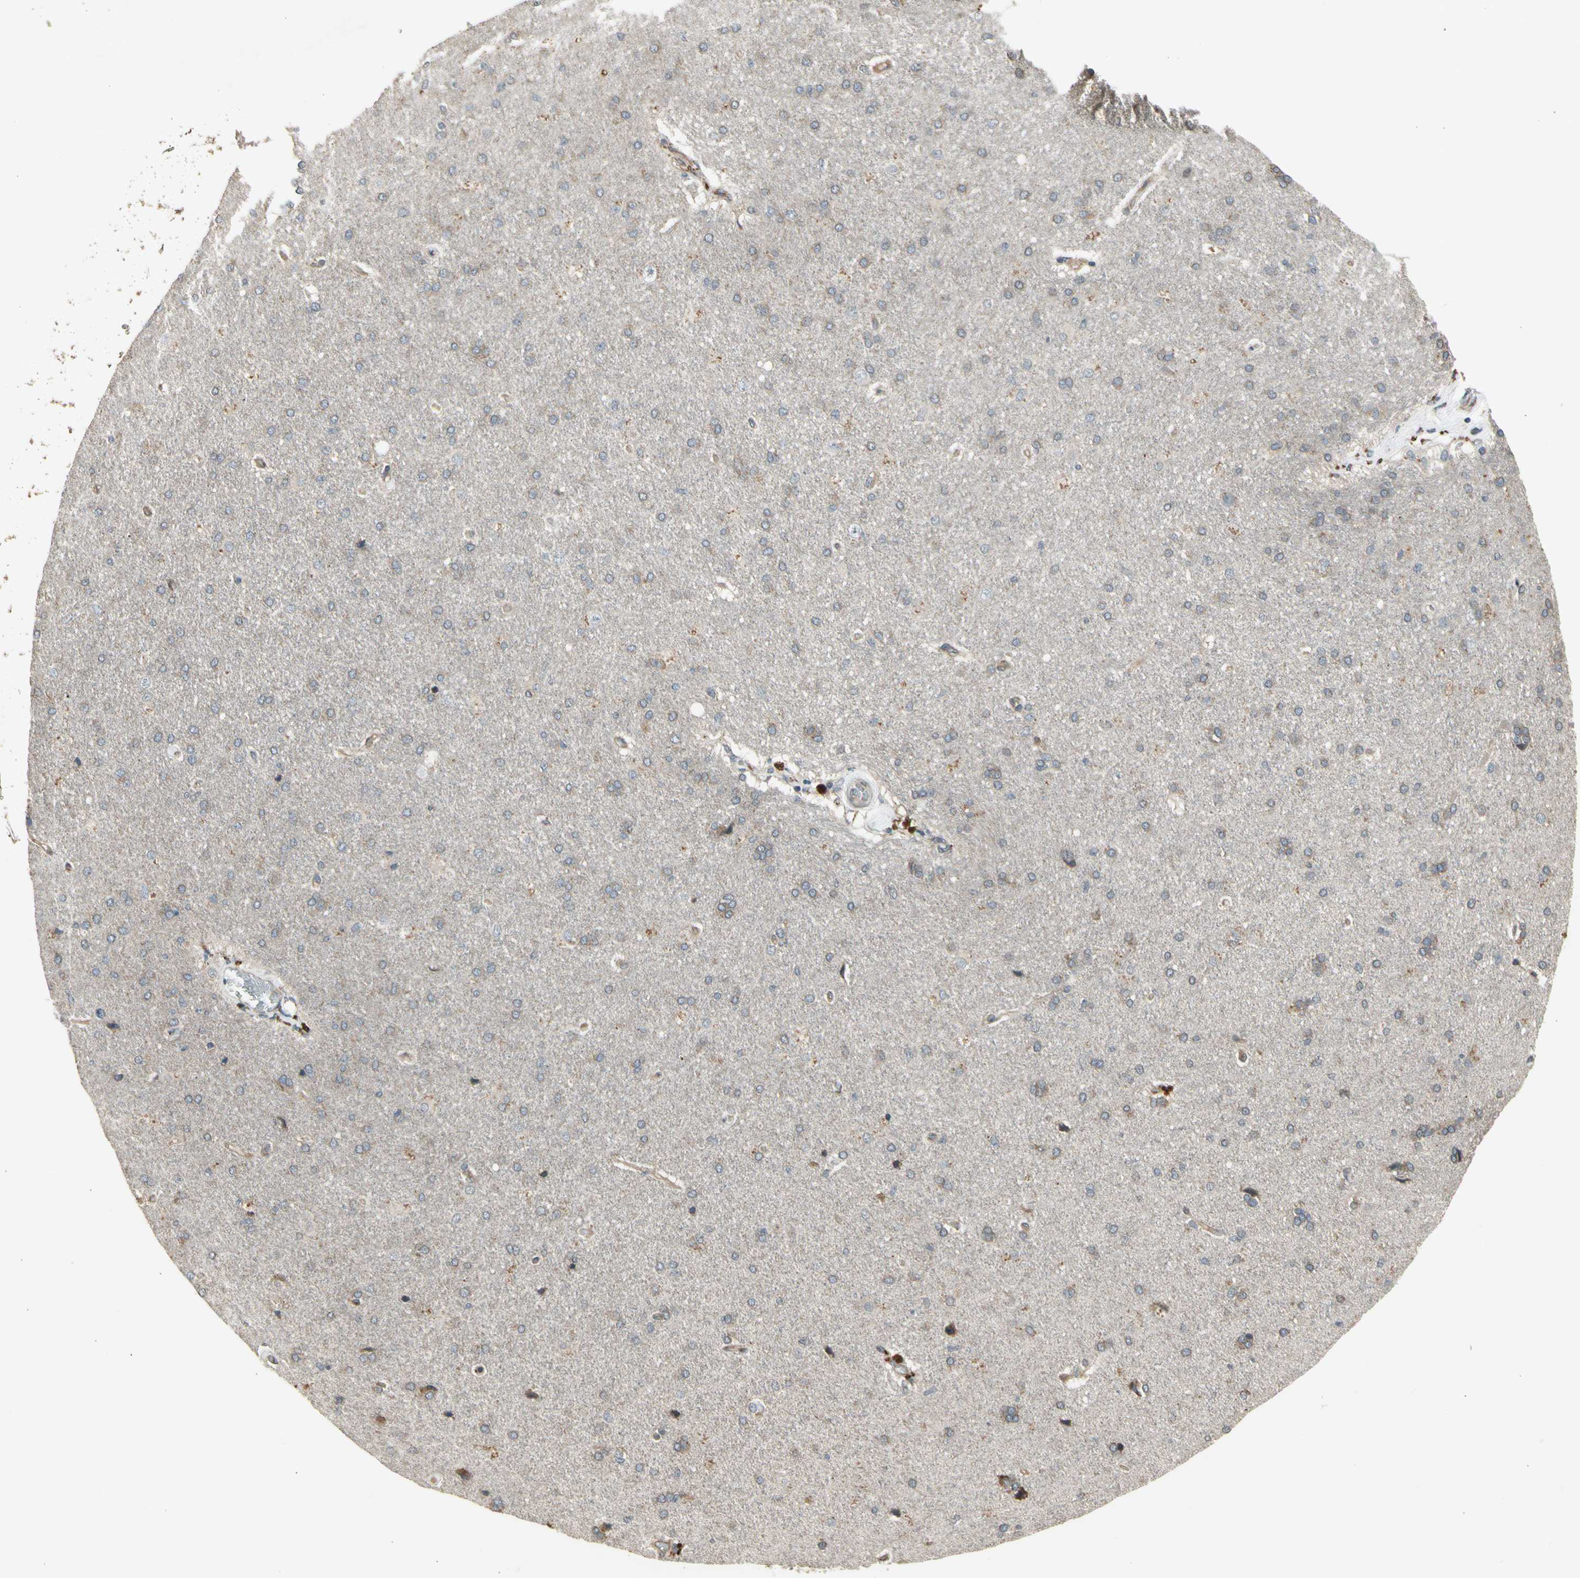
{"staining": {"intensity": "moderate", "quantity": ">75%", "location": "cytoplasmic/membranous"}, "tissue": "cerebral cortex", "cell_type": "Endothelial cells", "image_type": "normal", "snomed": [{"axis": "morphology", "description": "Normal tissue, NOS"}, {"axis": "topography", "description": "Cerebral cortex"}], "caption": "Immunohistochemistry of benign cerebral cortex displays medium levels of moderate cytoplasmic/membranous staining in approximately >75% of endothelial cells.", "gene": "EFNB2", "patient": {"sex": "male", "age": 62}}